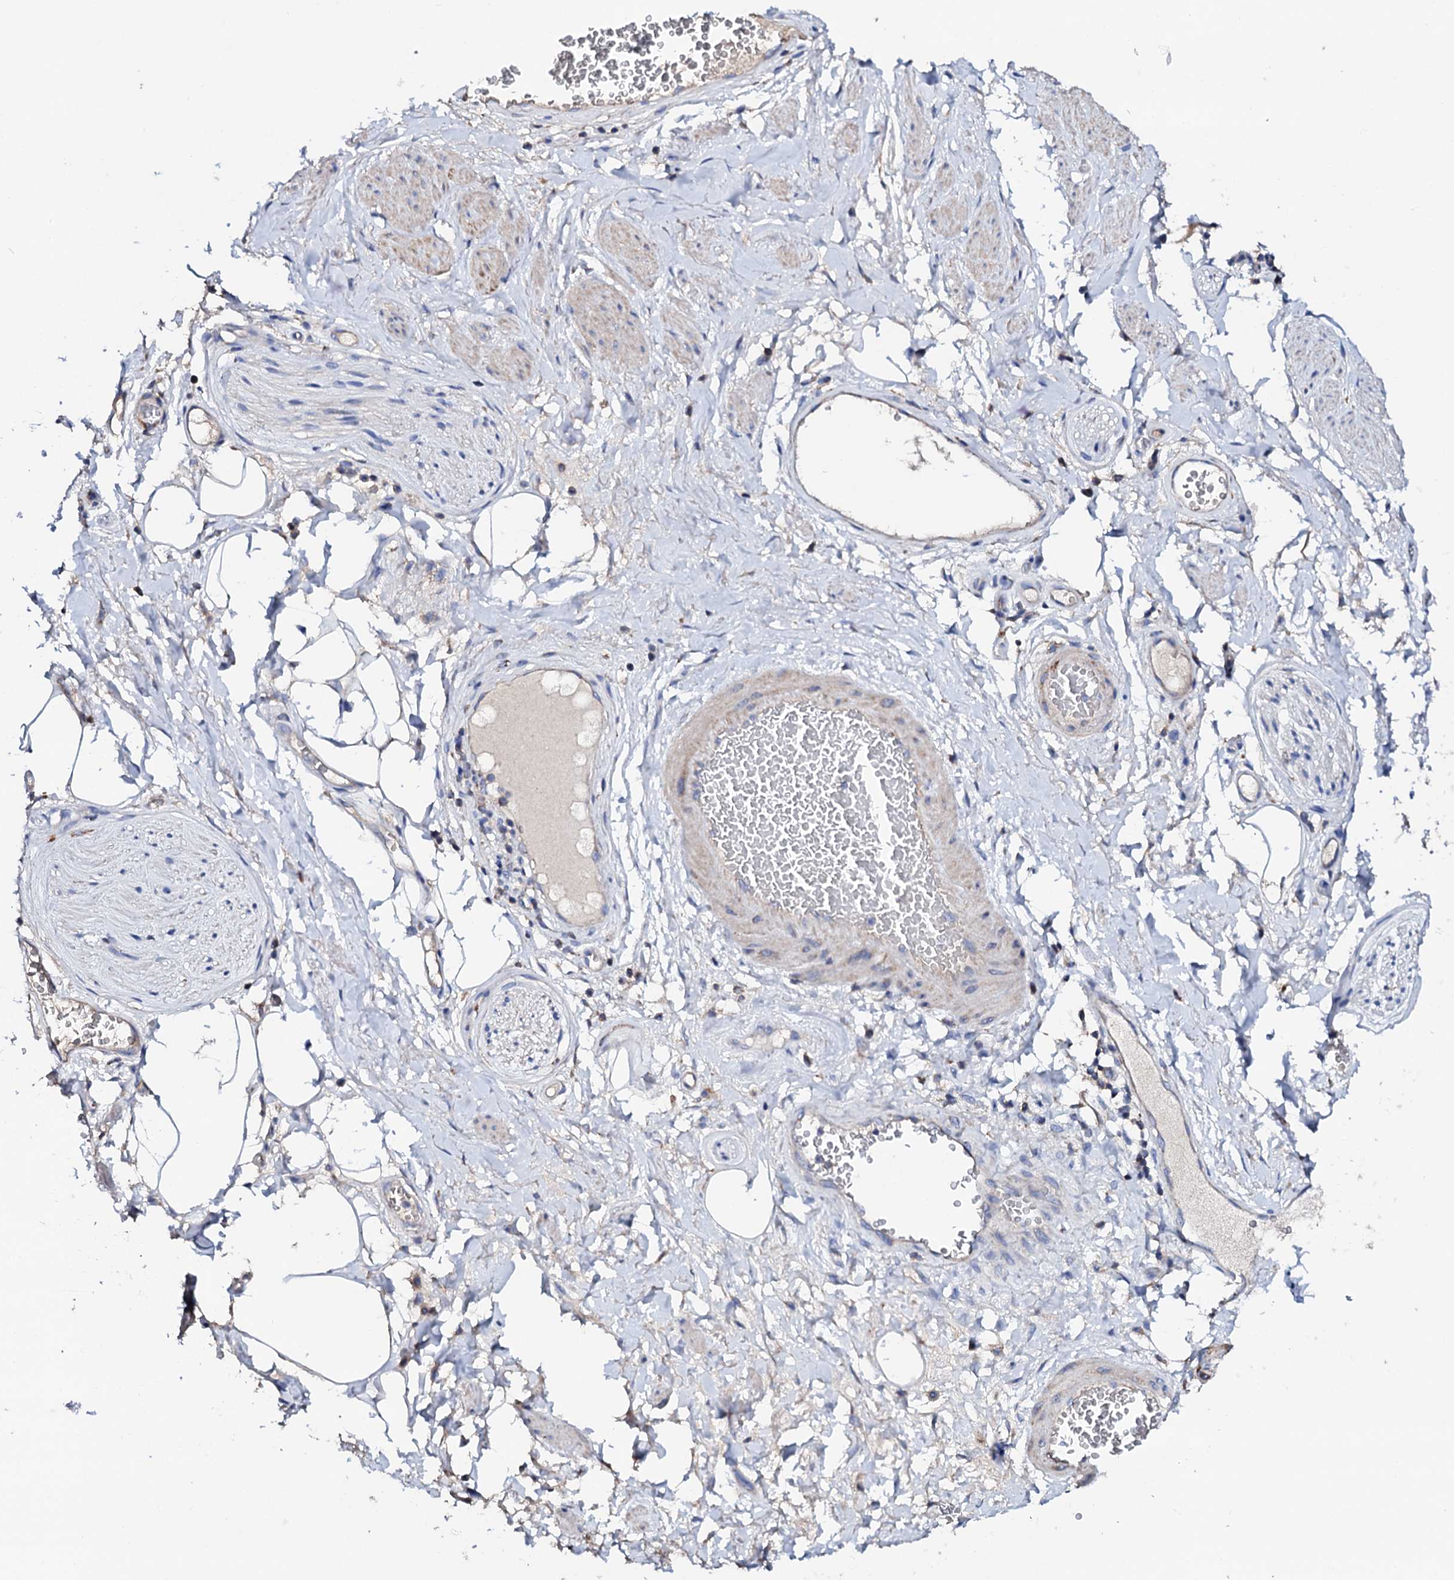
{"staining": {"intensity": "moderate", "quantity": "<25%", "location": "cytoplasmic/membranous"}, "tissue": "adipose tissue", "cell_type": "Adipocytes", "image_type": "normal", "snomed": [{"axis": "morphology", "description": "Normal tissue, NOS"}, {"axis": "morphology", "description": "Adenocarcinoma, NOS"}, {"axis": "topography", "description": "Rectum"}, {"axis": "topography", "description": "Vagina"}, {"axis": "topography", "description": "Peripheral nerve tissue"}], "caption": "Human adipose tissue stained for a protein (brown) exhibits moderate cytoplasmic/membranous positive staining in about <25% of adipocytes.", "gene": "TCAF2C", "patient": {"sex": "female", "age": 71}}